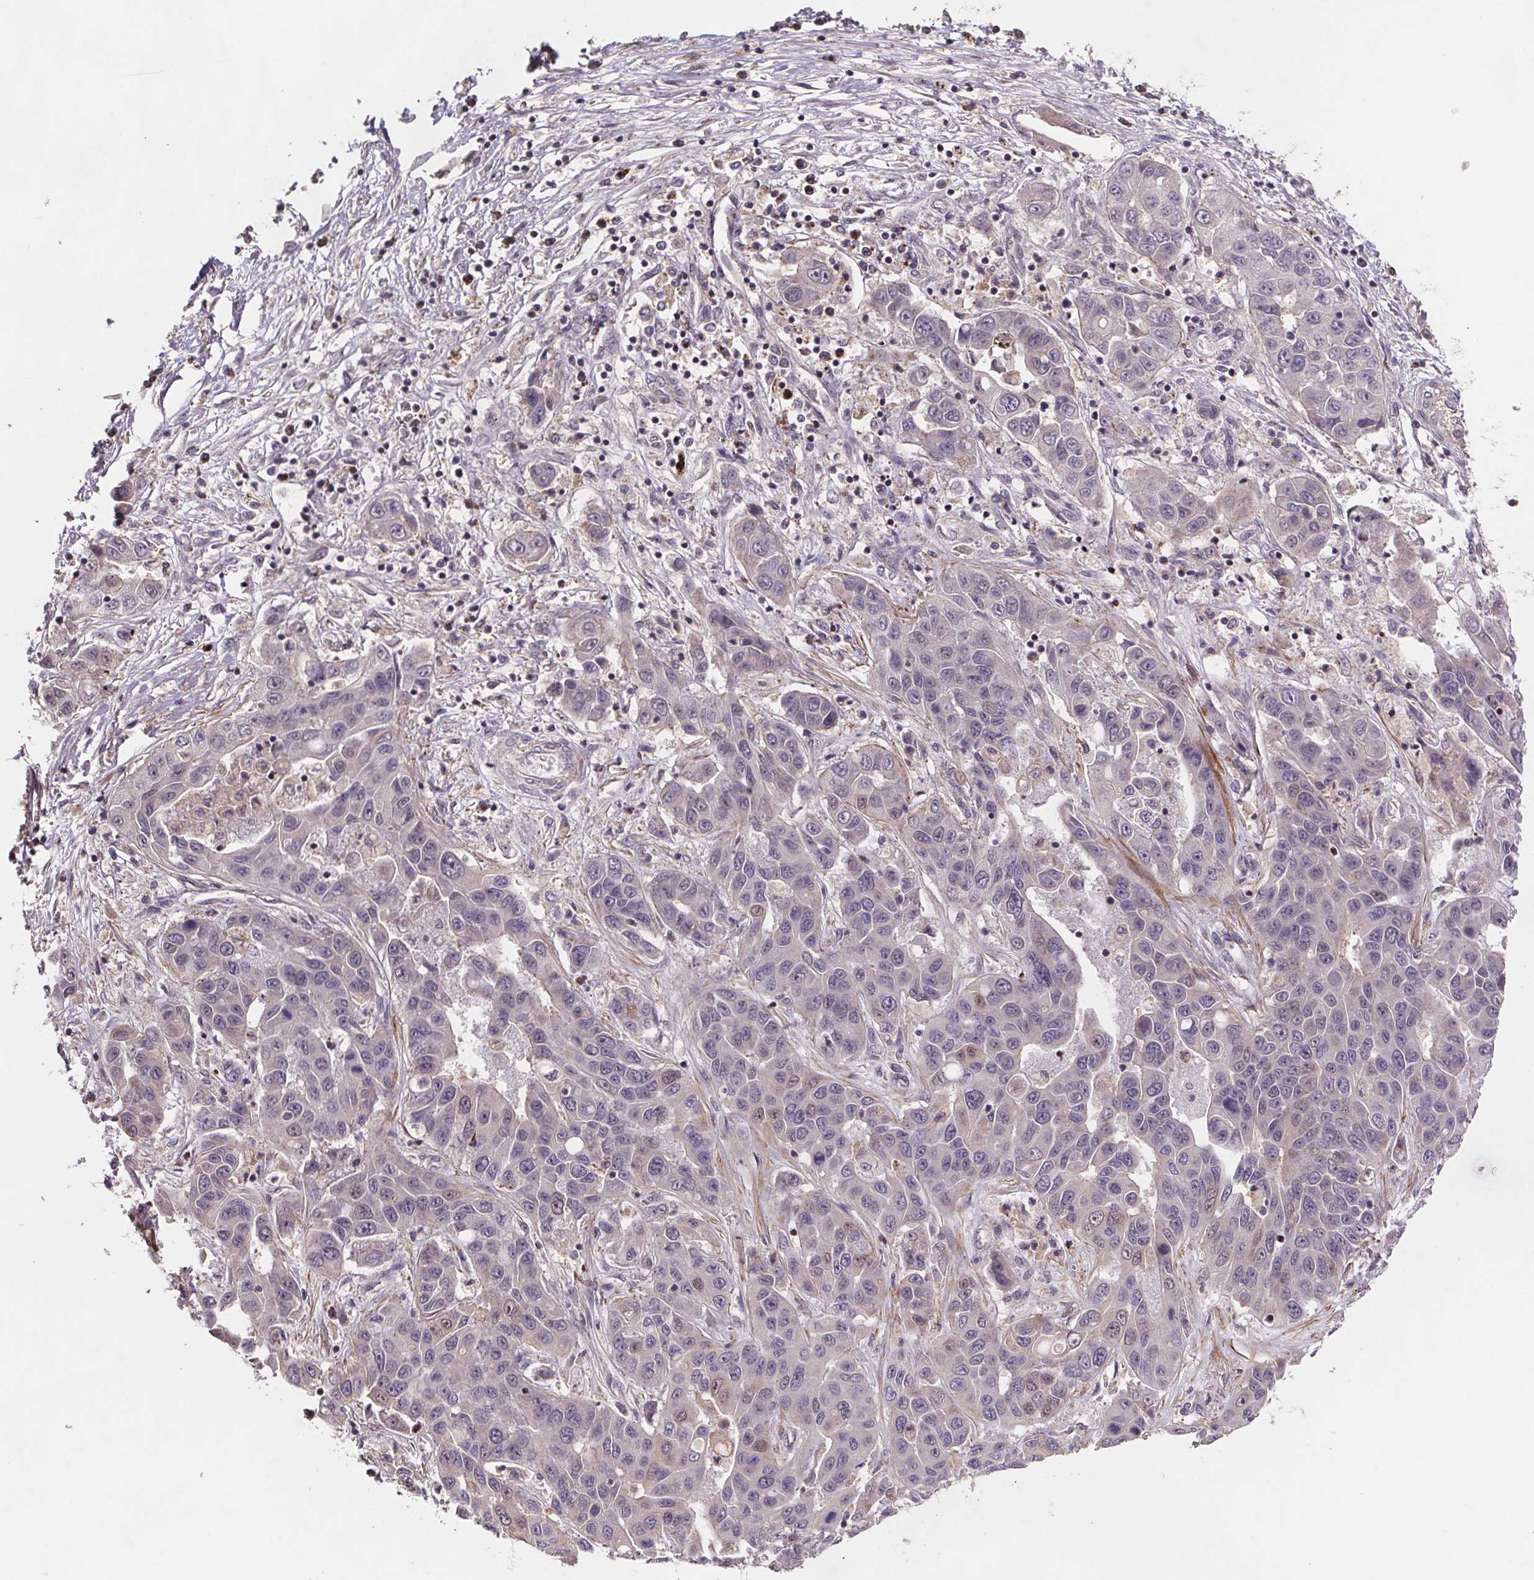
{"staining": {"intensity": "negative", "quantity": "none", "location": "none"}, "tissue": "liver cancer", "cell_type": "Tumor cells", "image_type": "cancer", "snomed": [{"axis": "morphology", "description": "Cholangiocarcinoma"}, {"axis": "topography", "description": "Liver"}], "caption": "Liver cancer was stained to show a protein in brown. There is no significant positivity in tumor cells.", "gene": "CLN3", "patient": {"sex": "female", "age": 52}}